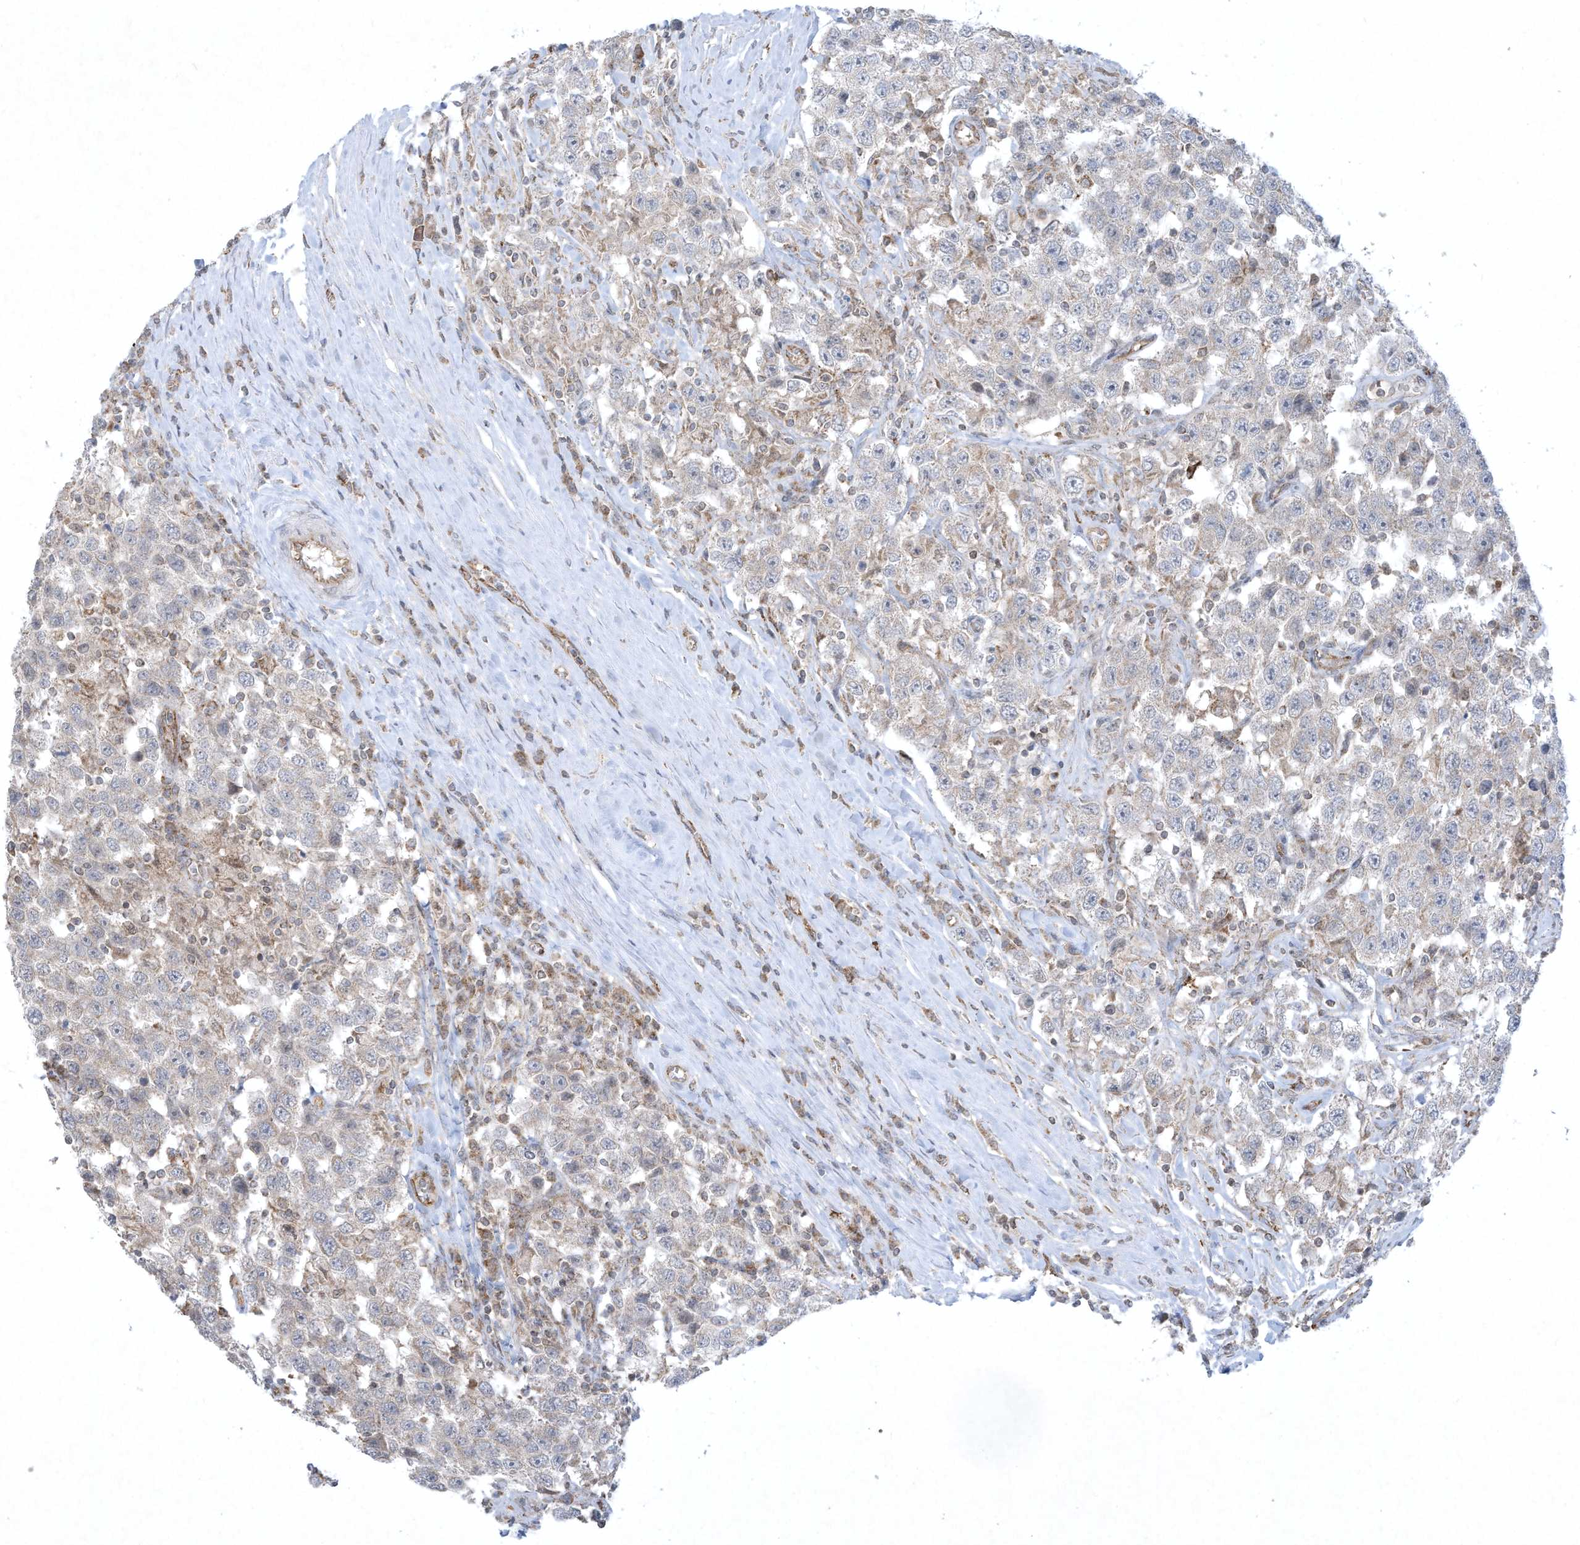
{"staining": {"intensity": "negative", "quantity": "none", "location": "none"}, "tissue": "testis cancer", "cell_type": "Tumor cells", "image_type": "cancer", "snomed": [{"axis": "morphology", "description": "Seminoma, NOS"}, {"axis": "topography", "description": "Testis"}], "caption": "High power microscopy histopathology image of an immunohistochemistry (IHC) histopathology image of testis seminoma, revealing no significant staining in tumor cells. (Brightfield microscopy of DAB IHC at high magnification).", "gene": "CHRNA4", "patient": {"sex": "male", "age": 41}}